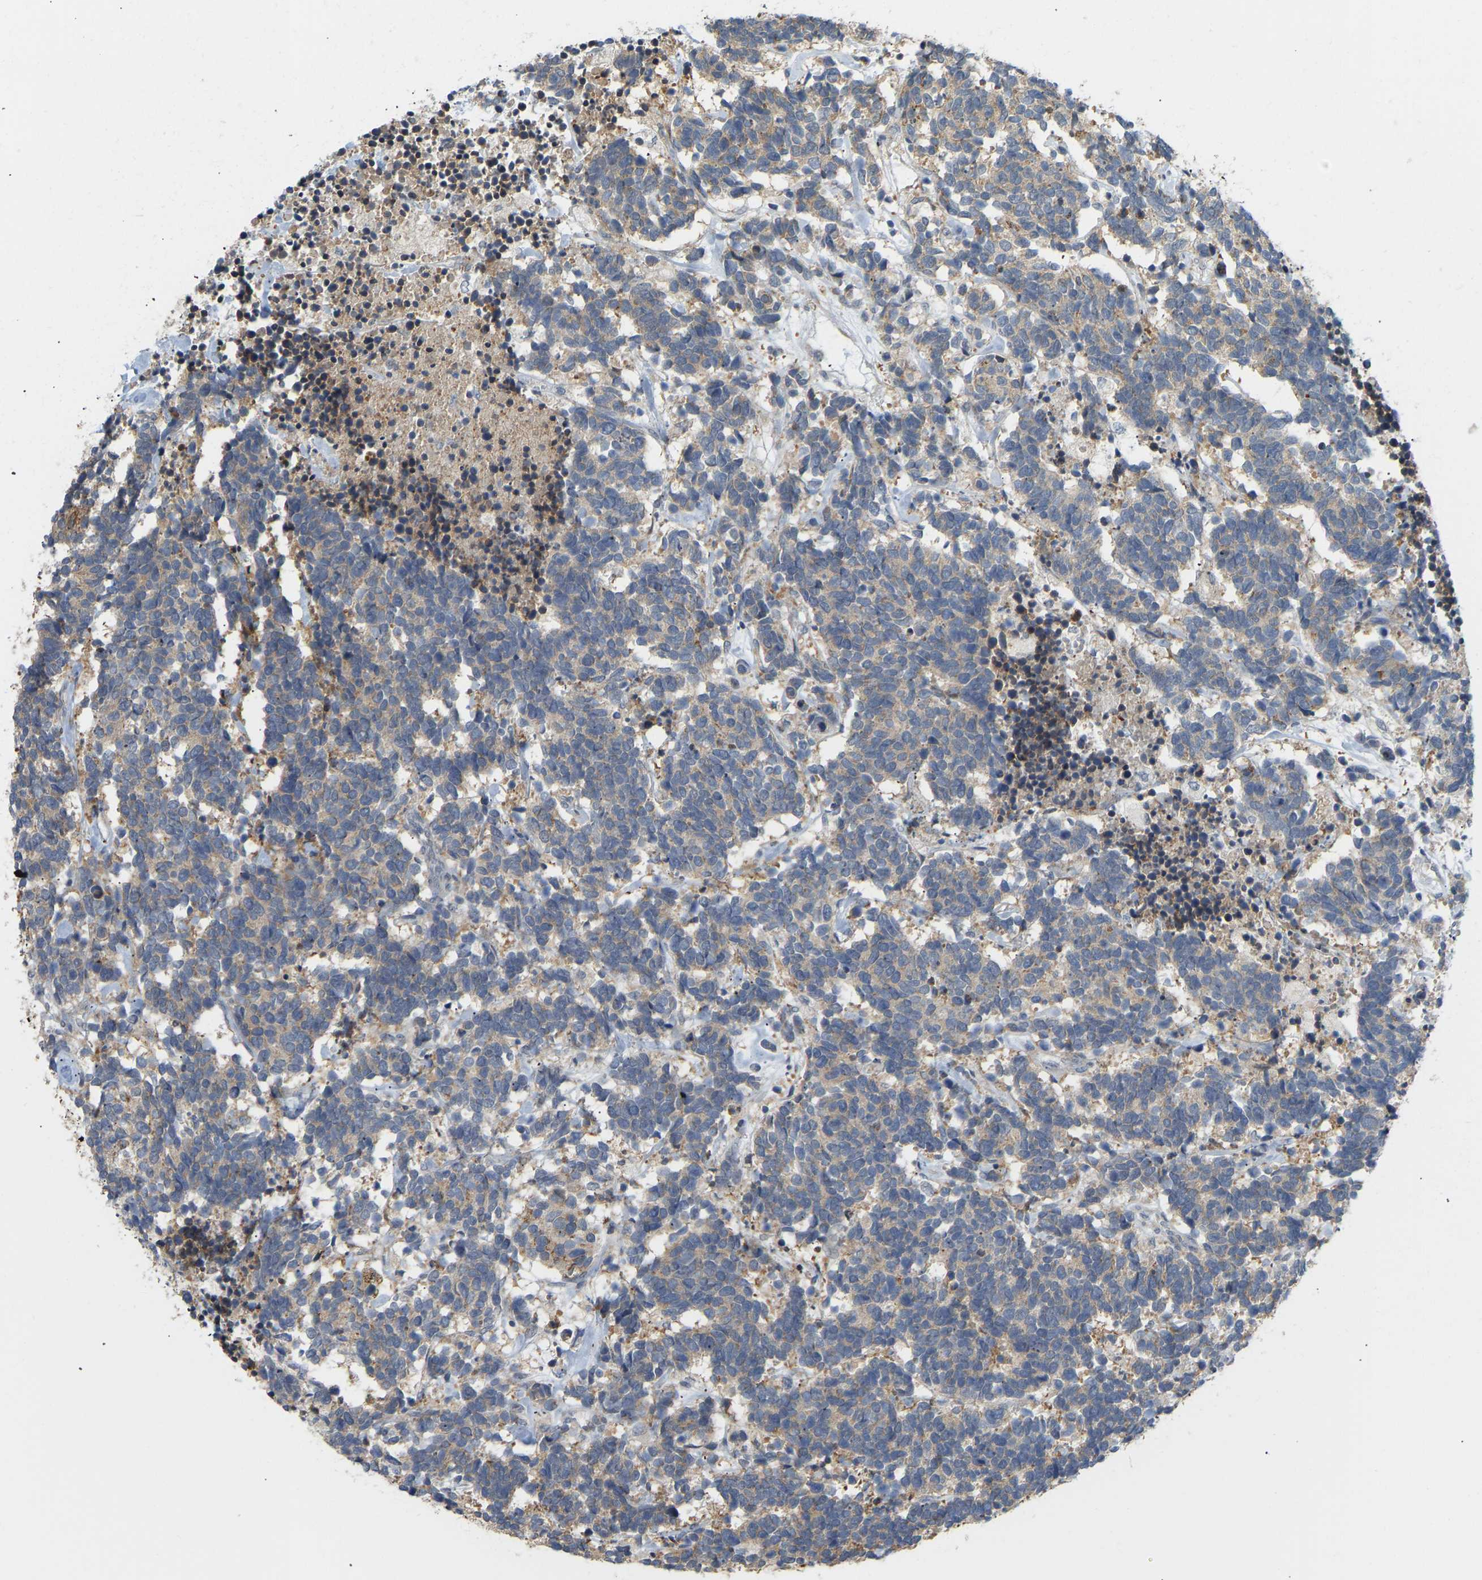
{"staining": {"intensity": "weak", "quantity": ">75%", "location": "cytoplasmic/membranous"}, "tissue": "carcinoid", "cell_type": "Tumor cells", "image_type": "cancer", "snomed": [{"axis": "morphology", "description": "Carcinoma, NOS"}, {"axis": "morphology", "description": "Carcinoid, malignant, NOS"}, {"axis": "topography", "description": "Urinary bladder"}], "caption": "An image of carcinoid stained for a protein reveals weak cytoplasmic/membranous brown staining in tumor cells. (IHC, brightfield microscopy, high magnification).", "gene": "BEND3", "patient": {"sex": "male", "age": 57}}